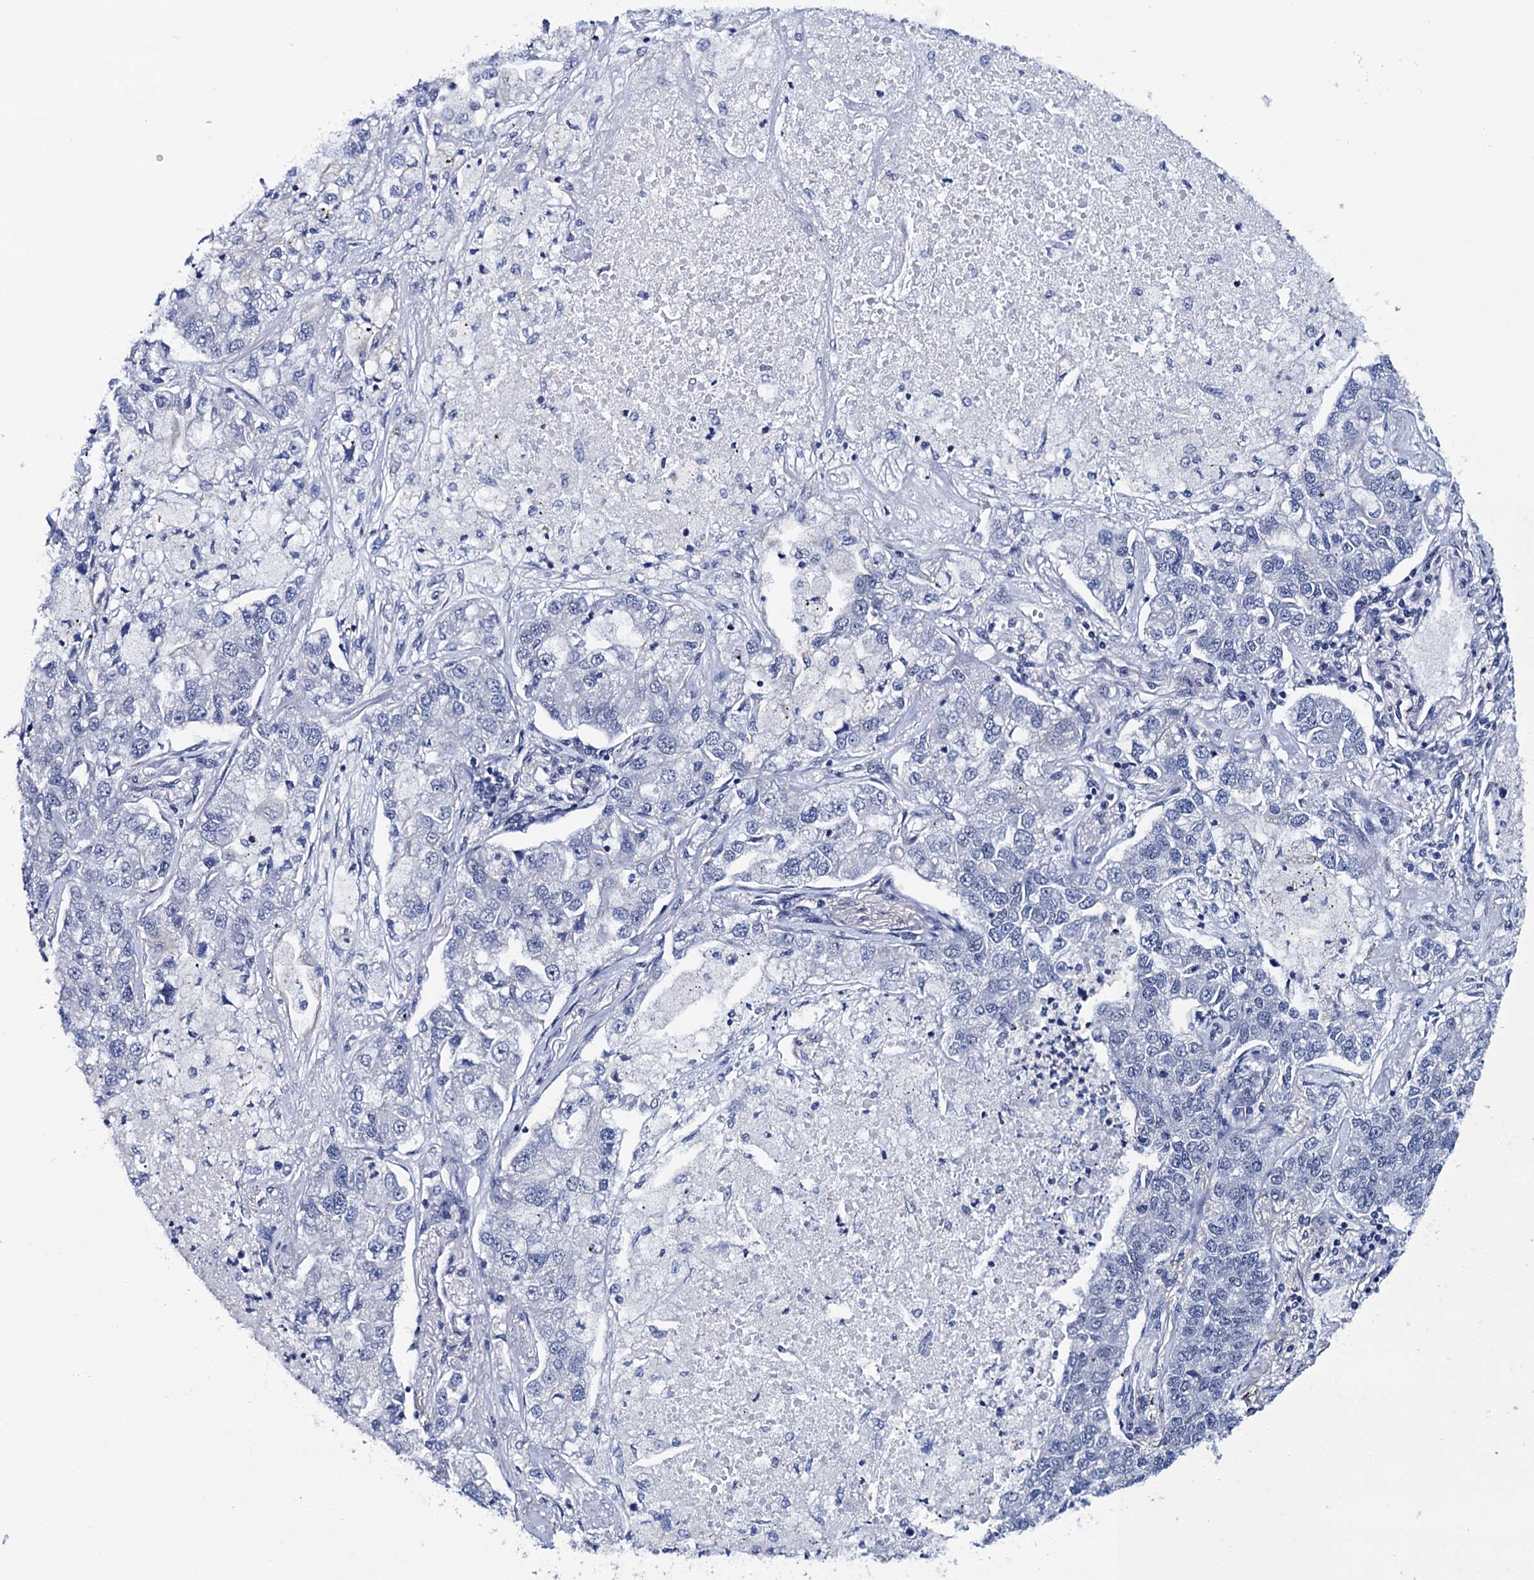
{"staining": {"intensity": "negative", "quantity": "none", "location": "none"}, "tissue": "lung cancer", "cell_type": "Tumor cells", "image_type": "cancer", "snomed": [{"axis": "morphology", "description": "Adenocarcinoma, NOS"}, {"axis": "topography", "description": "Lung"}], "caption": "Histopathology image shows no protein positivity in tumor cells of adenocarcinoma (lung) tissue. (Brightfield microscopy of DAB (3,3'-diaminobenzidine) immunohistochemistry at high magnification).", "gene": "FNBP4", "patient": {"sex": "male", "age": 49}}